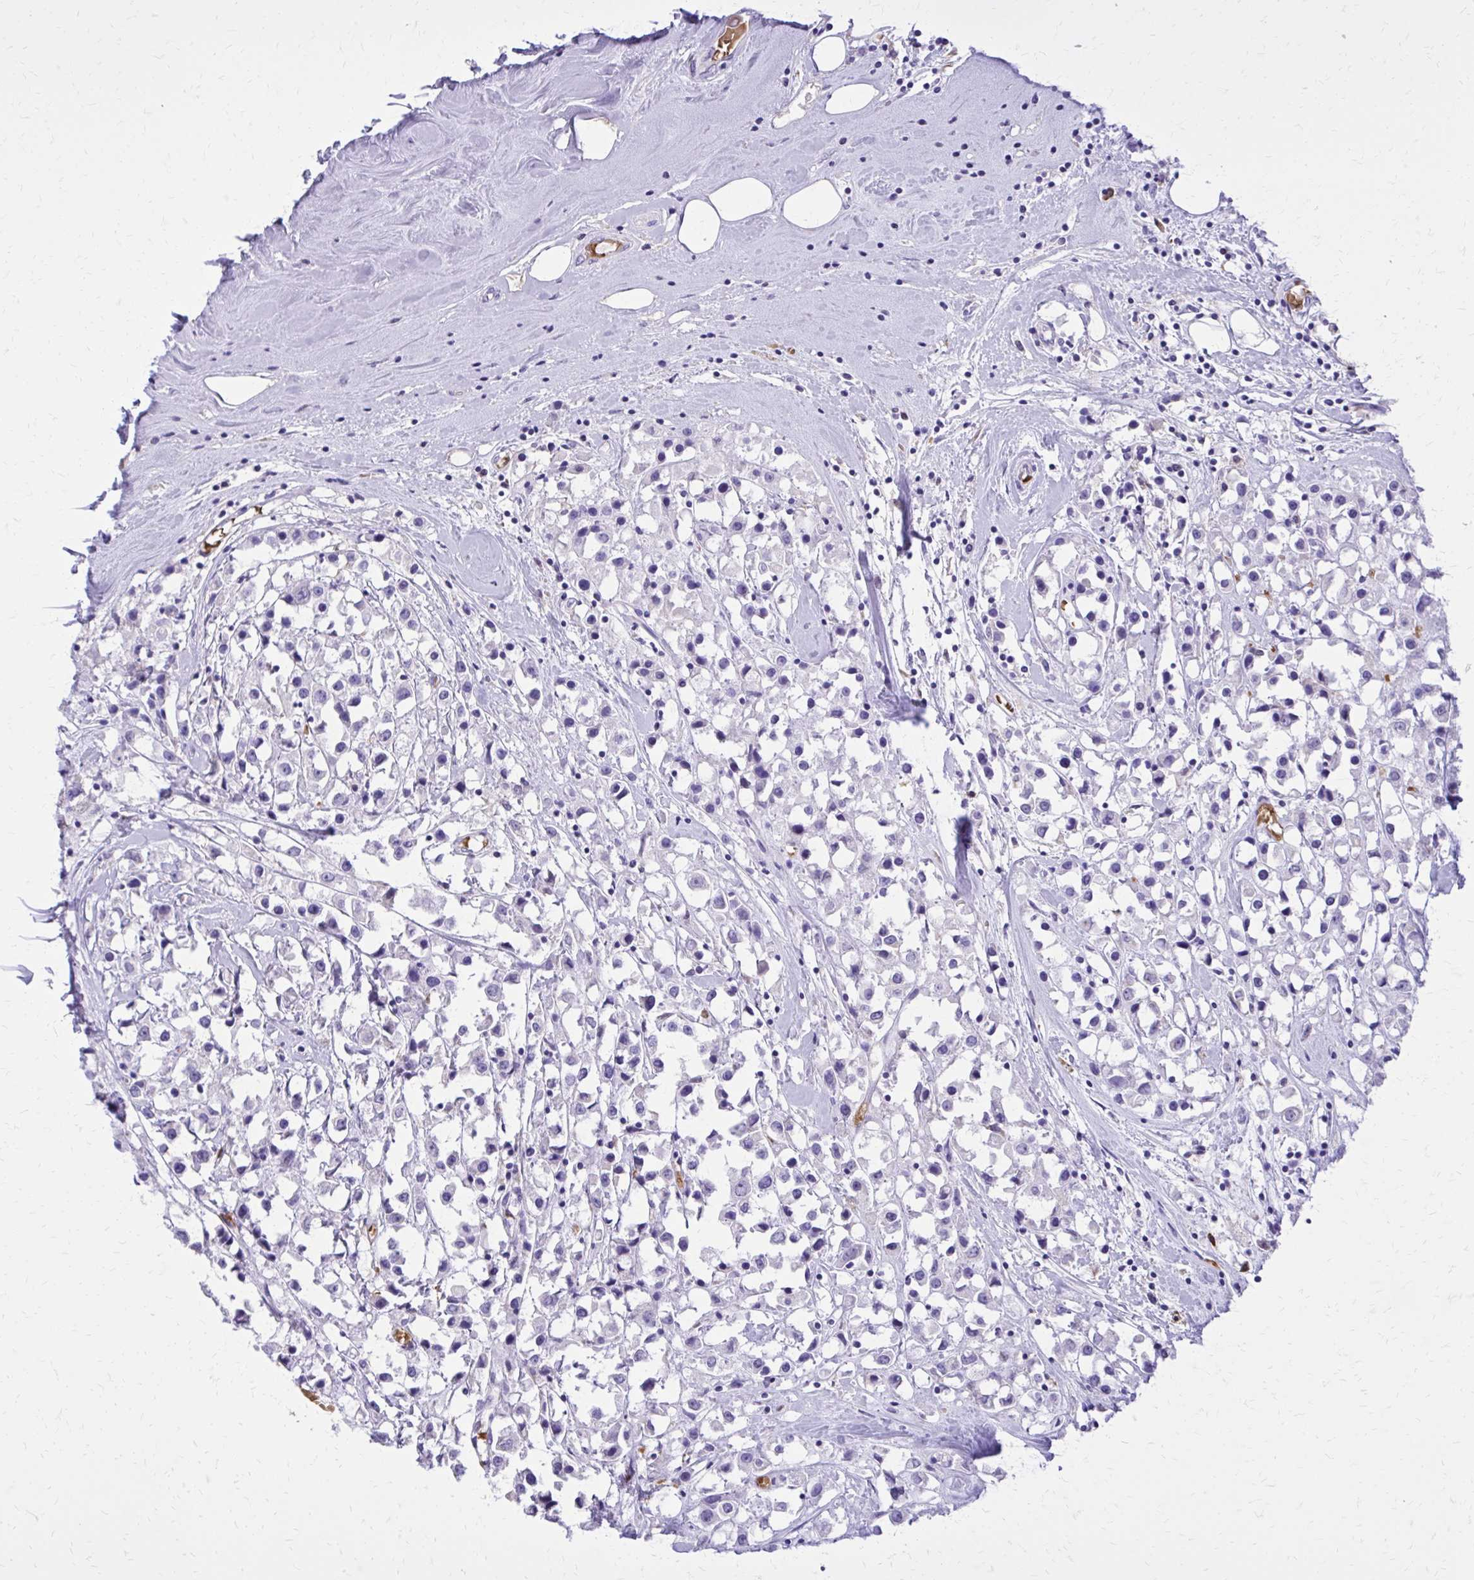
{"staining": {"intensity": "negative", "quantity": "none", "location": "none"}, "tissue": "breast cancer", "cell_type": "Tumor cells", "image_type": "cancer", "snomed": [{"axis": "morphology", "description": "Duct carcinoma"}, {"axis": "topography", "description": "Breast"}], "caption": "Tumor cells are negative for protein expression in human intraductal carcinoma (breast).", "gene": "CAT", "patient": {"sex": "female", "age": 61}}